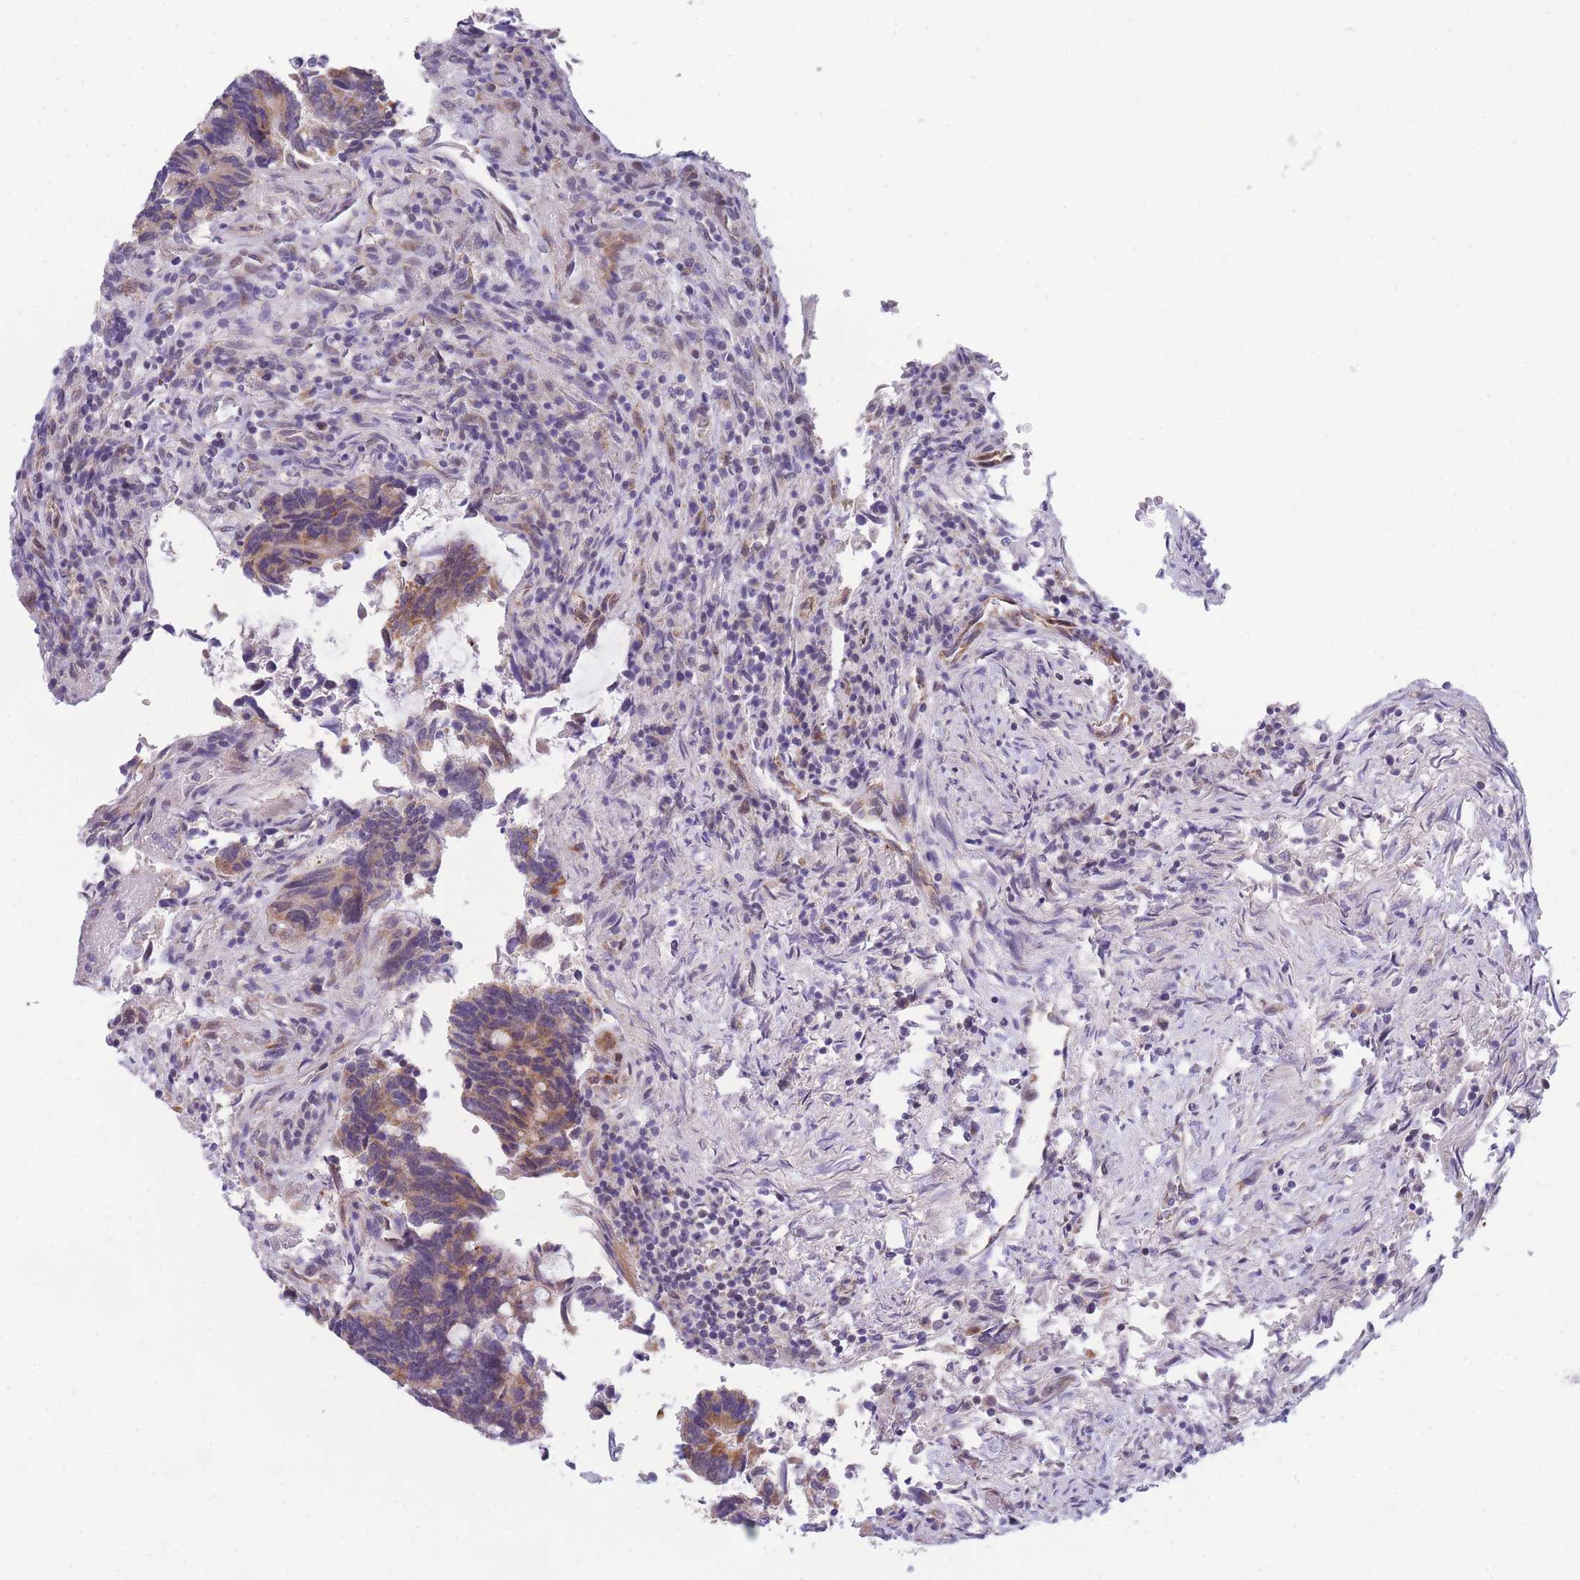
{"staining": {"intensity": "moderate", "quantity": ">75%", "location": "cytoplasmic/membranous"}, "tissue": "colorectal cancer", "cell_type": "Tumor cells", "image_type": "cancer", "snomed": [{"axis": "morphology", "description": "Adenocarcinoma, NOS"}, {"axis": "topography", "description": "Colon"}], "caption": "Brown immunohistochemical staining in human colorectal cancer (adenocarcinoma) demonstrates moderate cytoplasmic/membranous expression in approximately >75% of tumor cells.", "gene": "DDX49", "patient": {"sex": "male", "age": 87}}